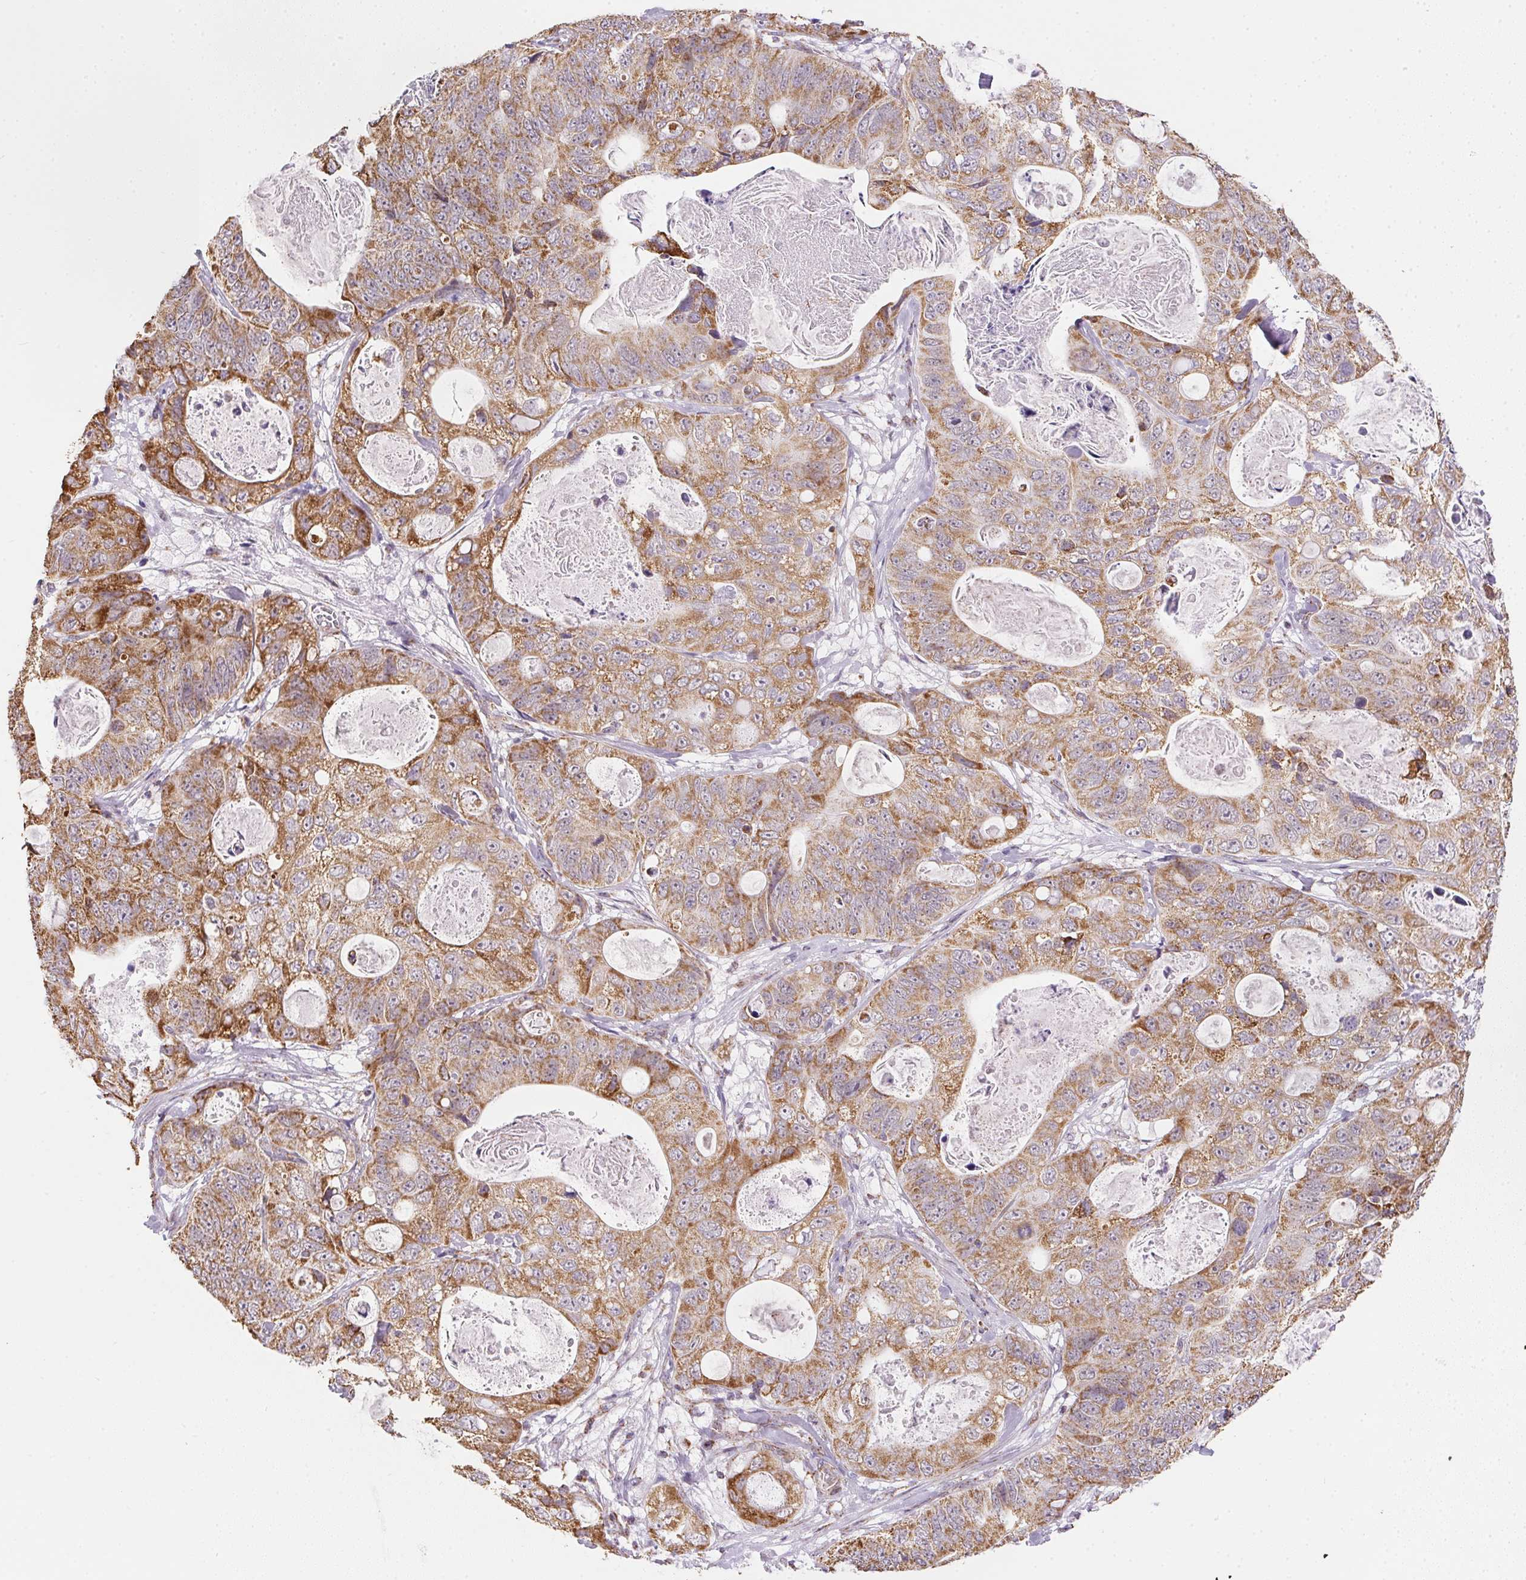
{"staining": {"intensity": "moderate", "quantity": ">75%", "location": "cytoplasmic/membranous"}, "tissue": "stomach cancer", "cell_type": "Tumor cells", "image_type": "cancer", "snomed": [{"axis": "morphology", "description": "Normal tissue, NOS"}, {"axis": "morphology", "description": "Adenocarcinoma, NOS"}, {"axis": "topography", "description": "Stomach"}], "caption": "DAB immunohistochemical staining of stomach cancer (adenocarcinoma) shows moderate cytoplasmic/membranous protein expression in about >75% of tumor cells.", "gene": "MAPK11", "patient": {"sex": "female", "age": 89}}